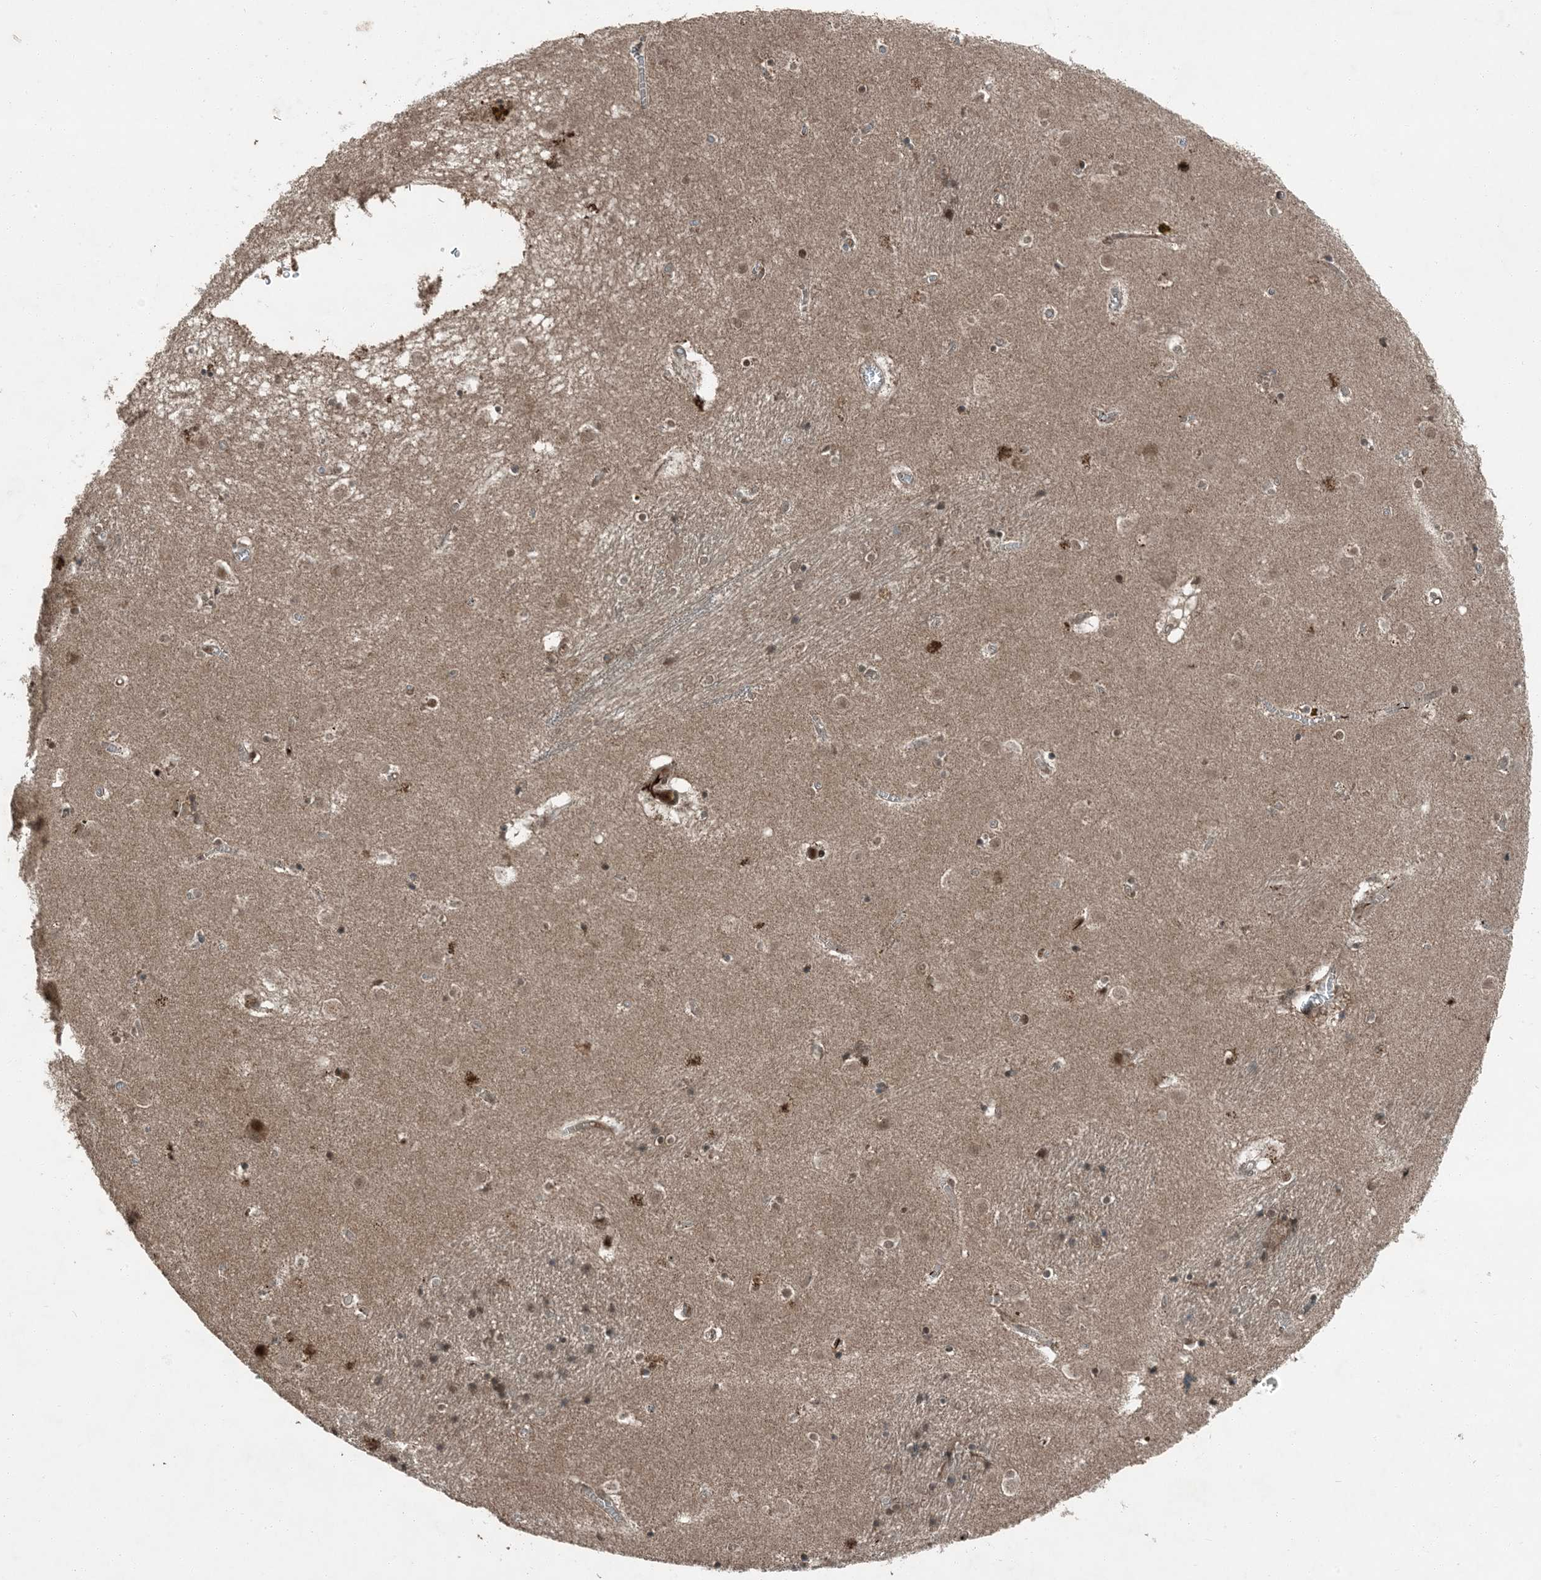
{"staining": {"intensity": "moderate", "quantity": "25%-75%", "location": "nuclear"}, "tissue": "caudate", "cell_type": "Glial cells", "image_type": "normal", "snomed": [{"axis": "morphology", "description": "Normal tissue, NOS"}, {"axis": "topography", "description": "Lateral ventricle wall"}], "caption": "The immunohistochemical stain labels moderate nuclear expression in glial cells of benign caudate.", "gene": "TRAPPC12", "patient": {"sex": "male", "age": 70}}